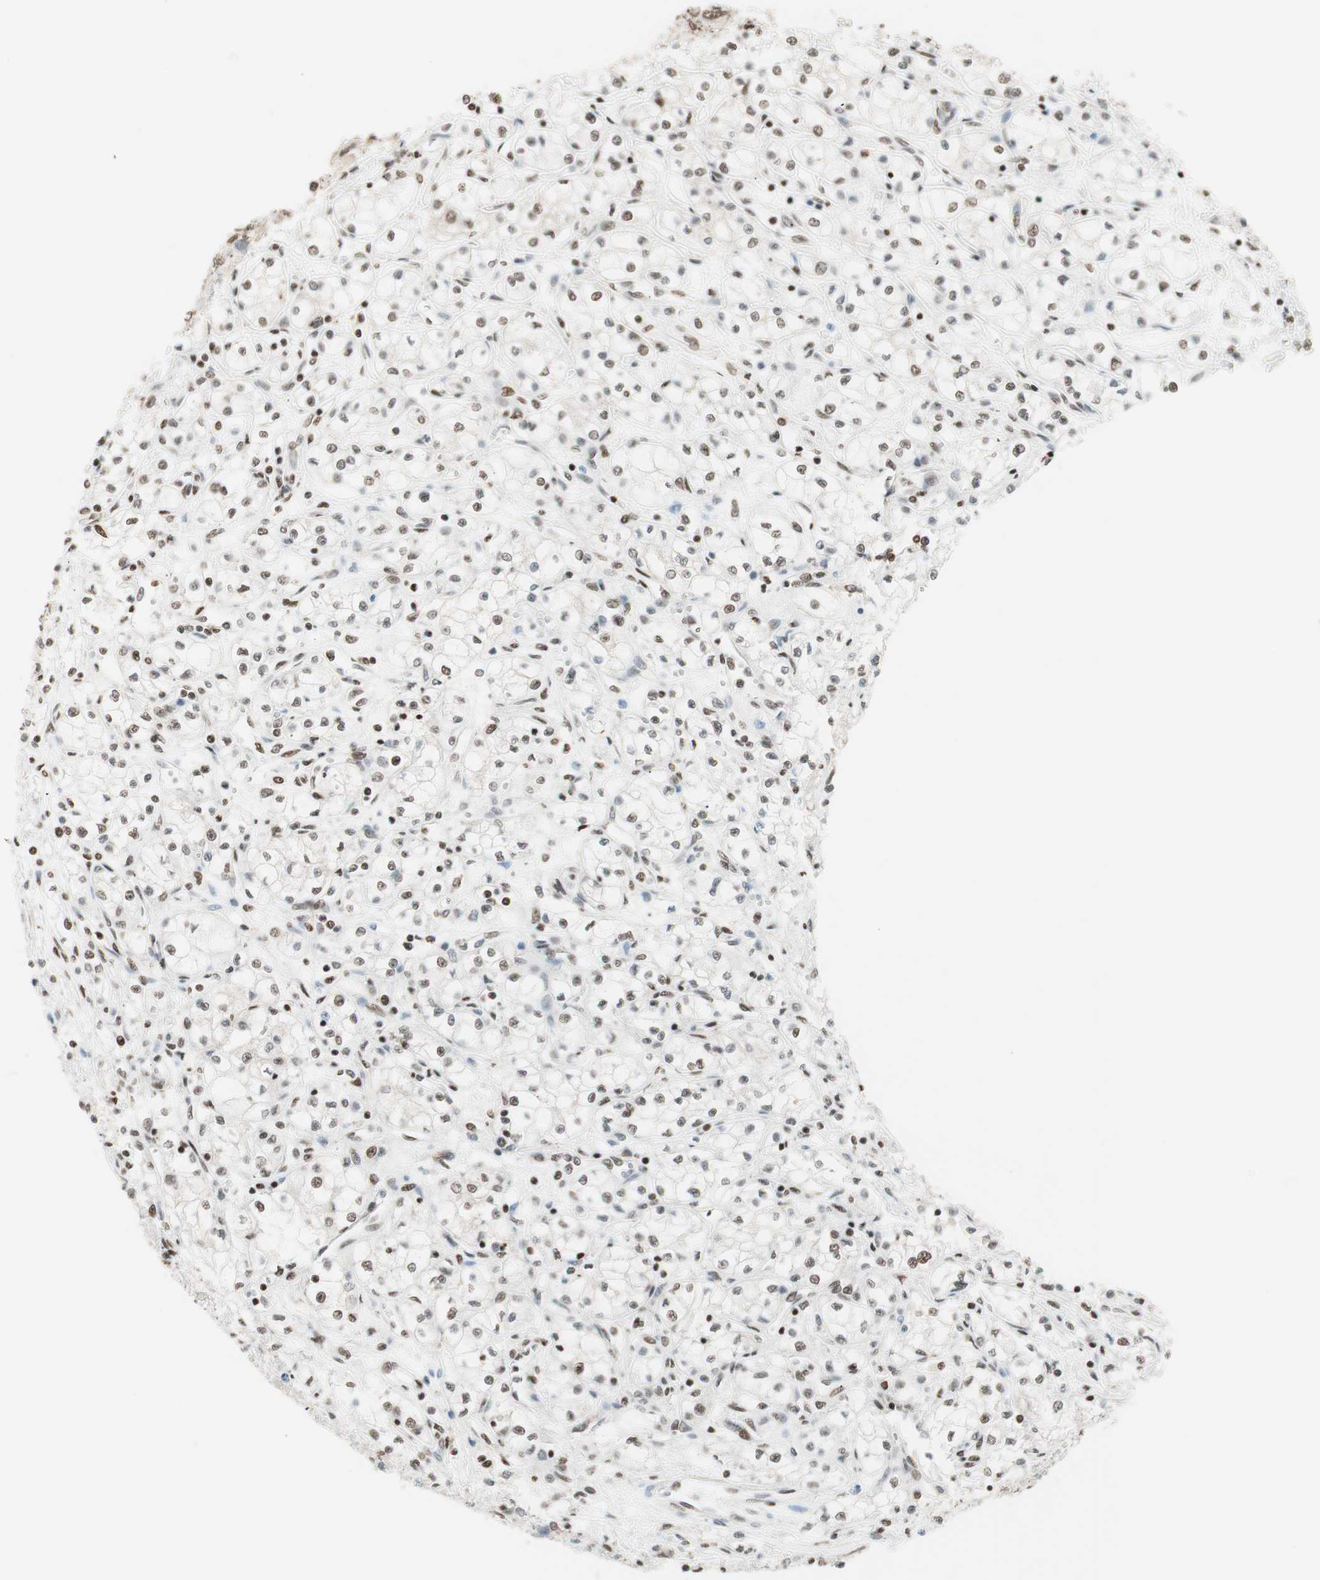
{"staining": {"intensity": "moderate", "quantity": "25%-75%", "location": "nuclear"}, "tissue": "renal cancer", "cell_type": "Tumor cells", "image_type": "cancer", "snomed": [{"axis": "morphology", "description": "Normal tissue, NOS"}, {"axis": "morphology", "description": "Adenocarcinoma, NOS"}, {"axis": "topography", "description": "Kidney"}], "caption": "Tumor cells demonstrate moderate nuclear staining in approximately 25%-75% of cells in renal cancer (adenocarcinoma).", "gene": "SMARCE1", "patient": {"sex": "male", "age": 59}}